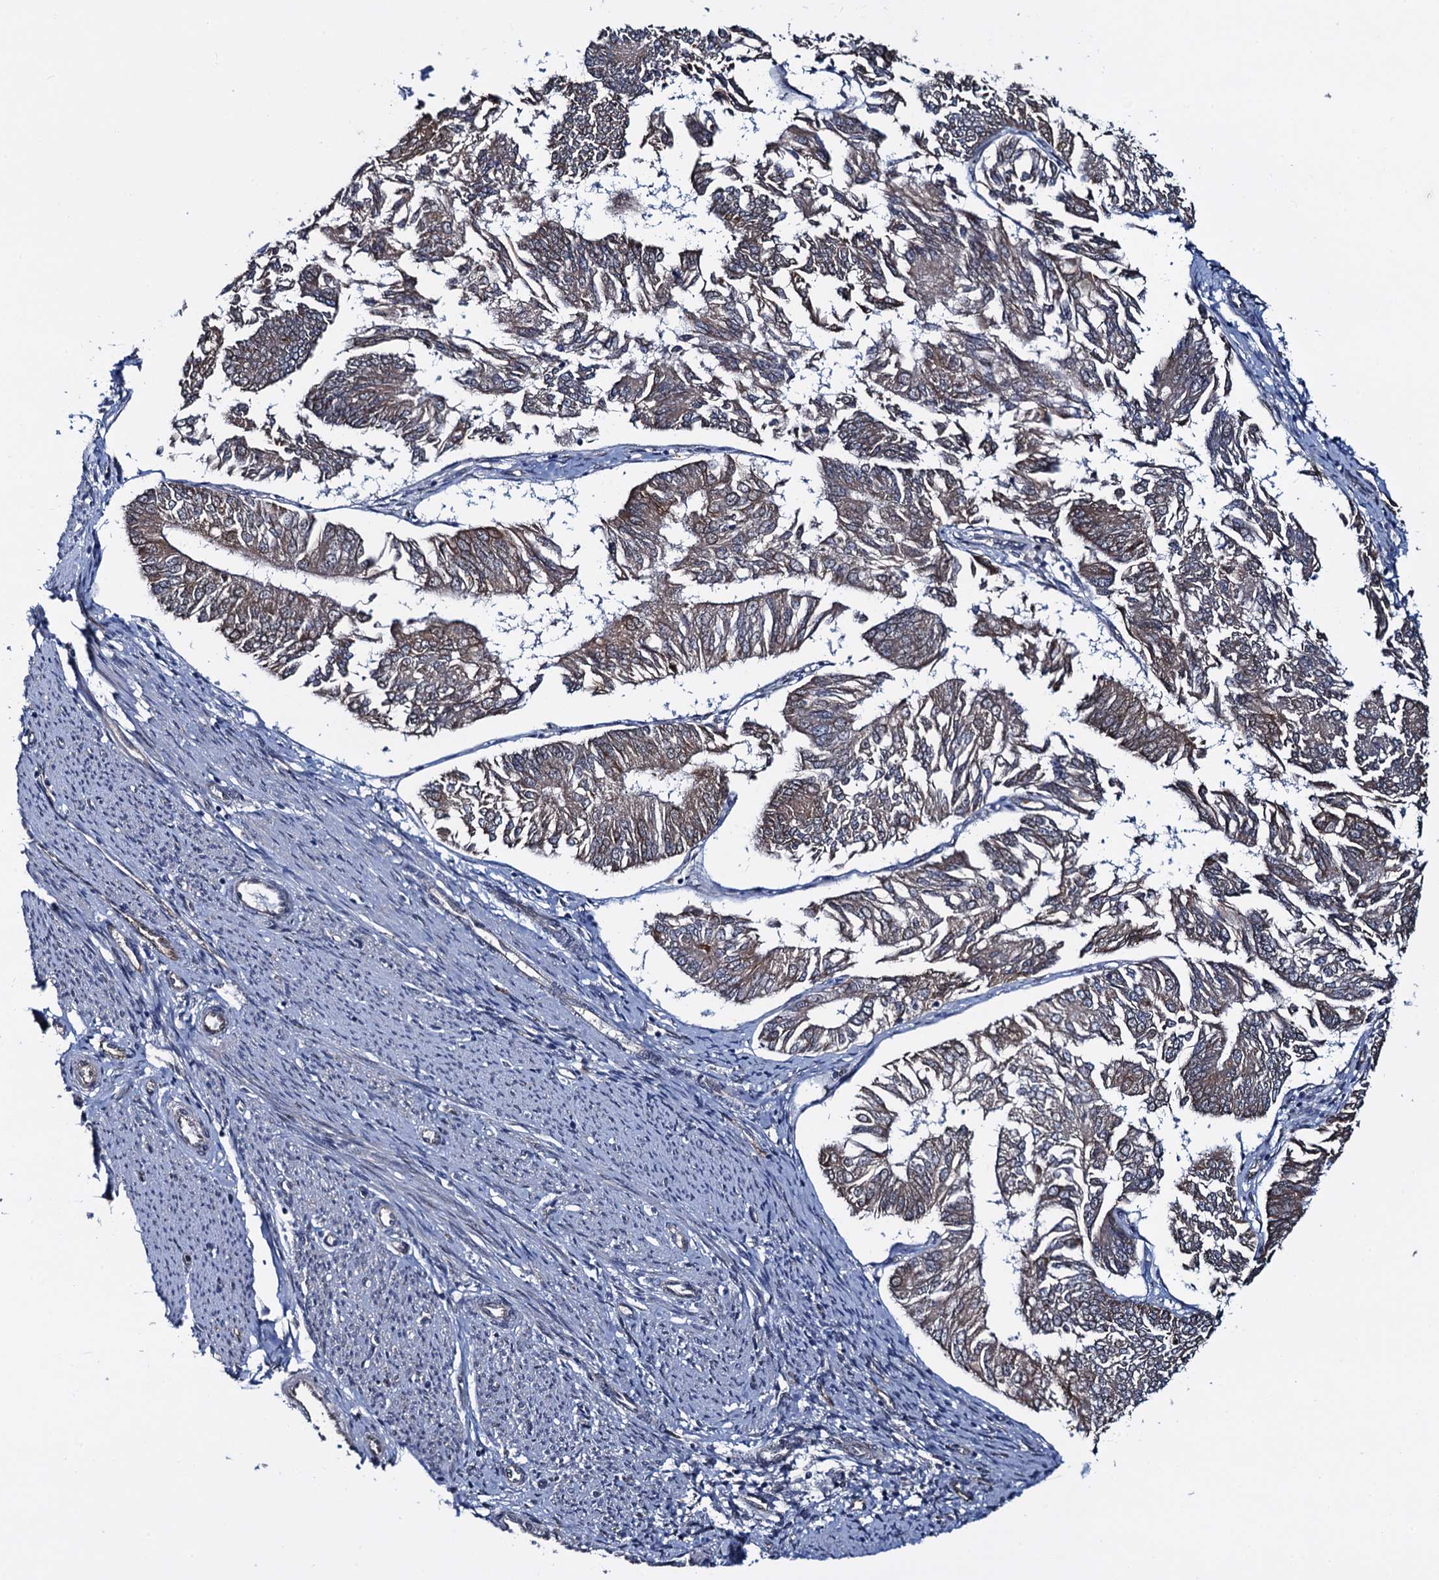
{"staining": {"intensity": "weak", "quantity": "25%-75%", "location": "cytoplasmic/membranous"}, "tissue": "endometrial cancer", "cell_type": "Tumor cells", "image_type": "cancer", "snomed": [{"axis": "morphology", "description": "Adenocarcinoma, NOS"}, {"axis": "topography", "description": "Endometrium"}], "caption": "The histopathology image demonstrates immunohistochemical staining of endometrial adenocarcinoma. There is weak cytoplasmic/membranous positivity is present in approximately 25%-75% of tumor cells.", "gene": "EVX2", "patient": {"sex": "female", "age": 58}}